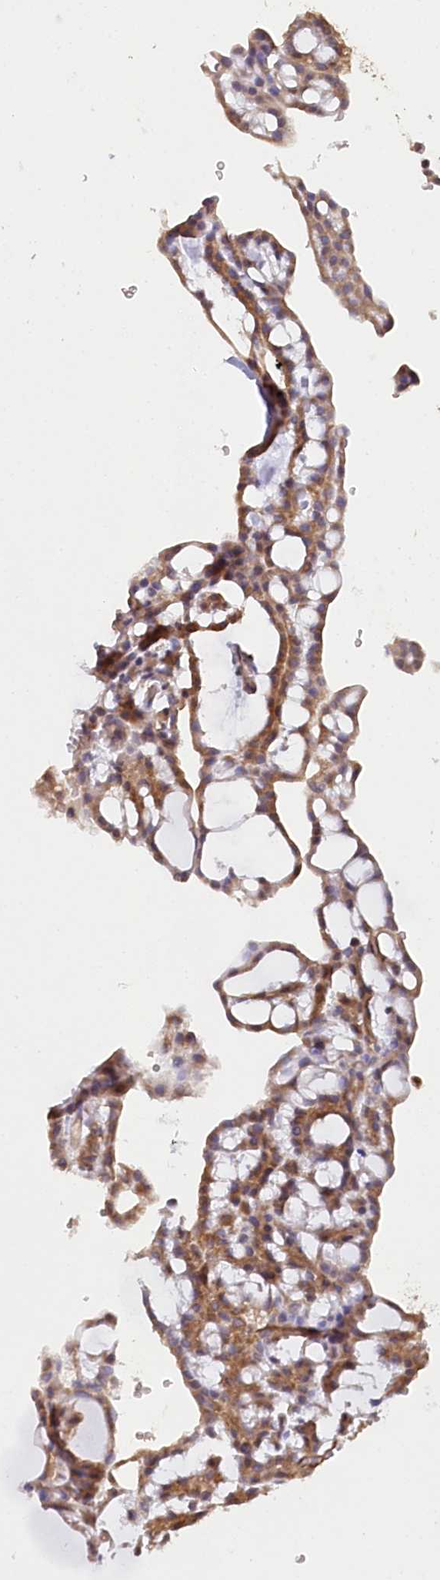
{"staining": {"intensity": "moderate", "quantity": ">75%", "location": "cytoplasmic/membranous"}, "tissue": "renal cancer", "cell_type": "Tumor cells", "image_type": "cancer", "snomed": [{"axis": "morphology", "description": "Adenocarcinoma, NOS"}, {"axis": "topography", "description": "Kidney"}], "caption": "Adenocarcinoma (renal) stained with IHC shows moderate cytoplasmic/membranous expression in approximately >75% of tumor cells.", "gene": "LSG1", "patient": {"sex": "male", "age": 63}}